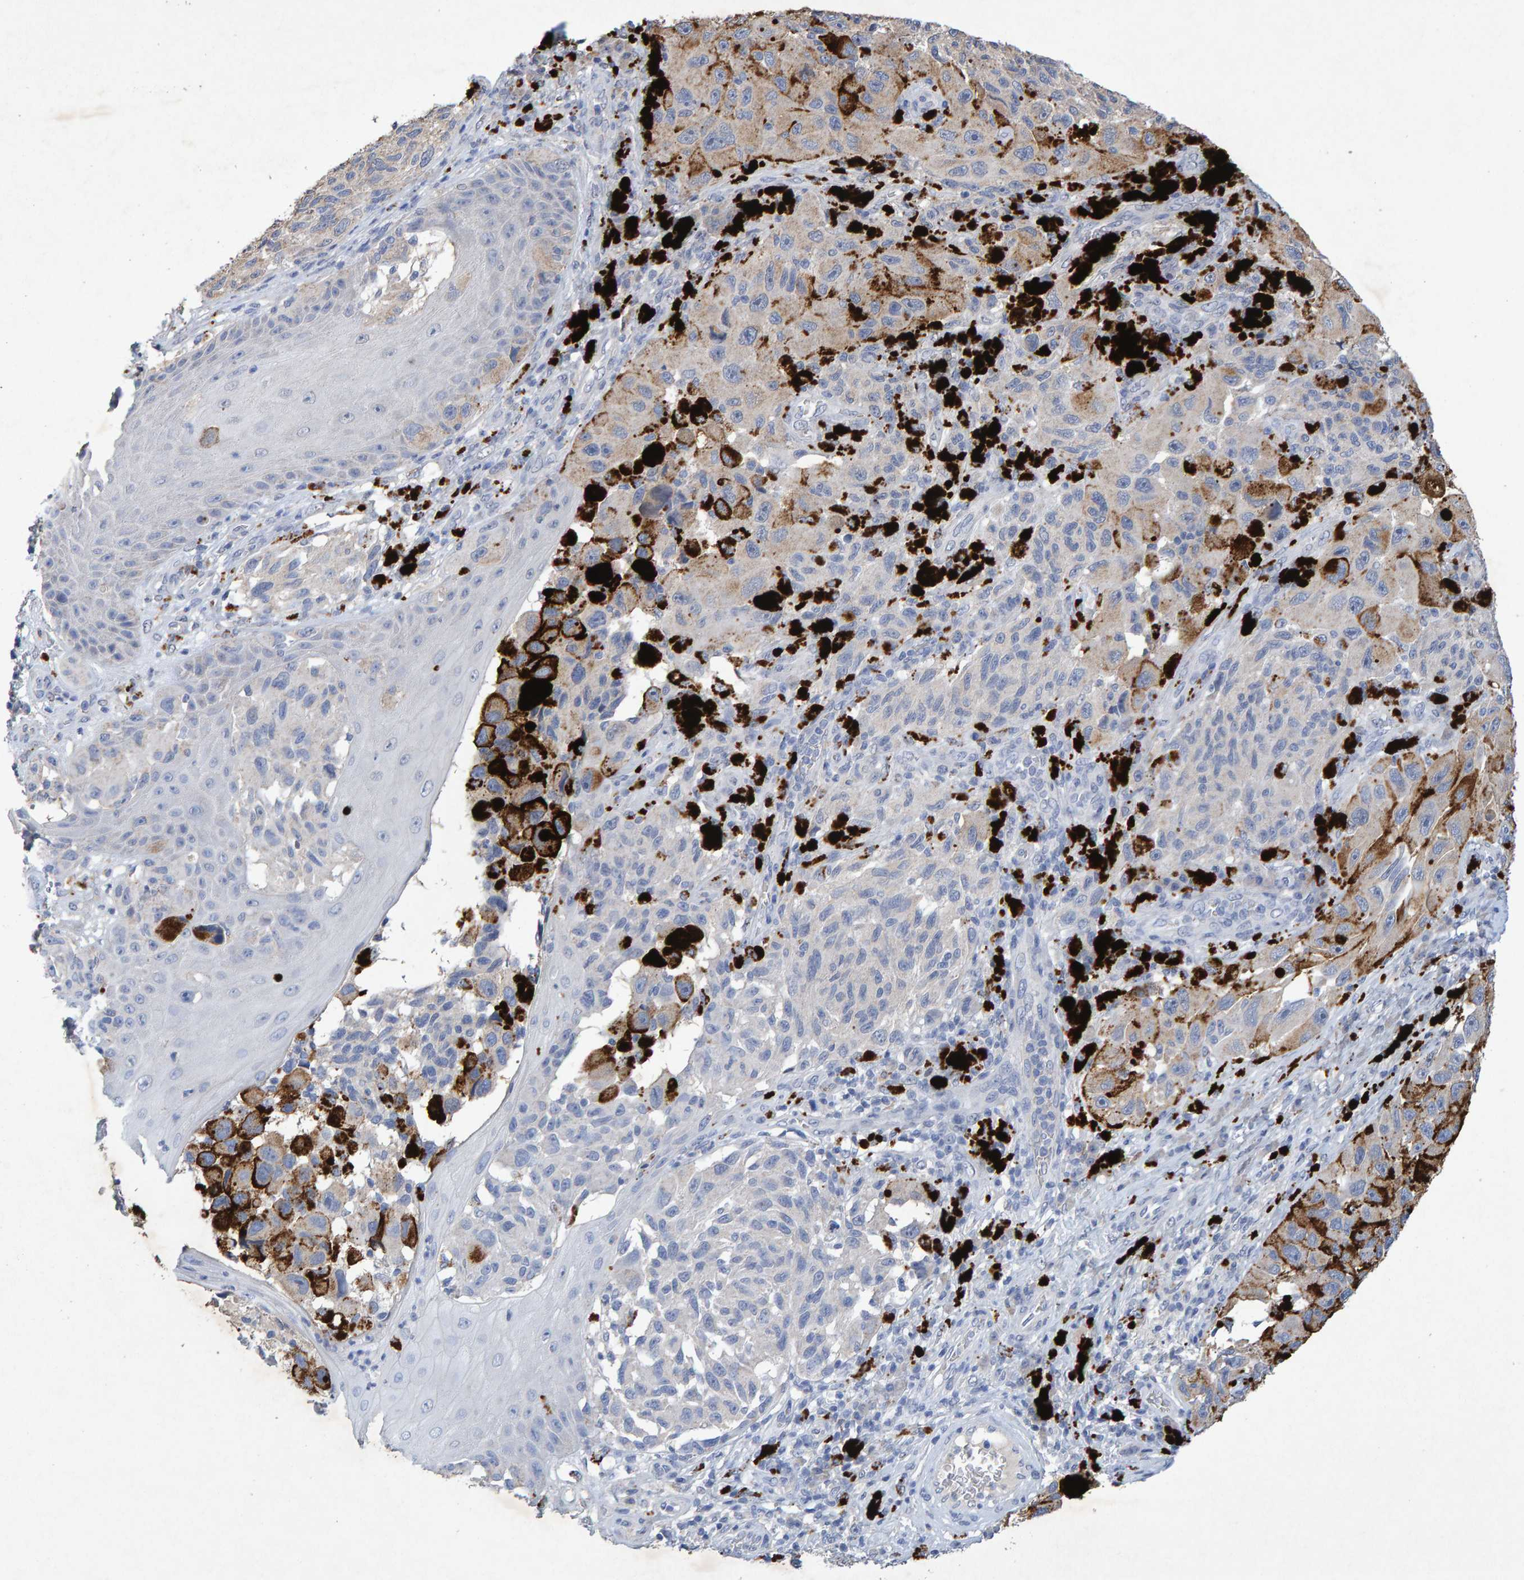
{"staining": {"intensity": "negative", "quantity": "none", "location": "none"}, "tissue": "melanoma", "cell_type": "Tumor cells", "image_type": "cancer", "snomed": [{"axis": "morphology", "description": "Malignant melanoma, NOS"}, {"axis": "topography", "description": "Skin"}], "caption": "IHC of human melanoma reveals no positivity in tumor cells.", "gene": "CTH", "patient": {"sex": "female", "age": 73}}